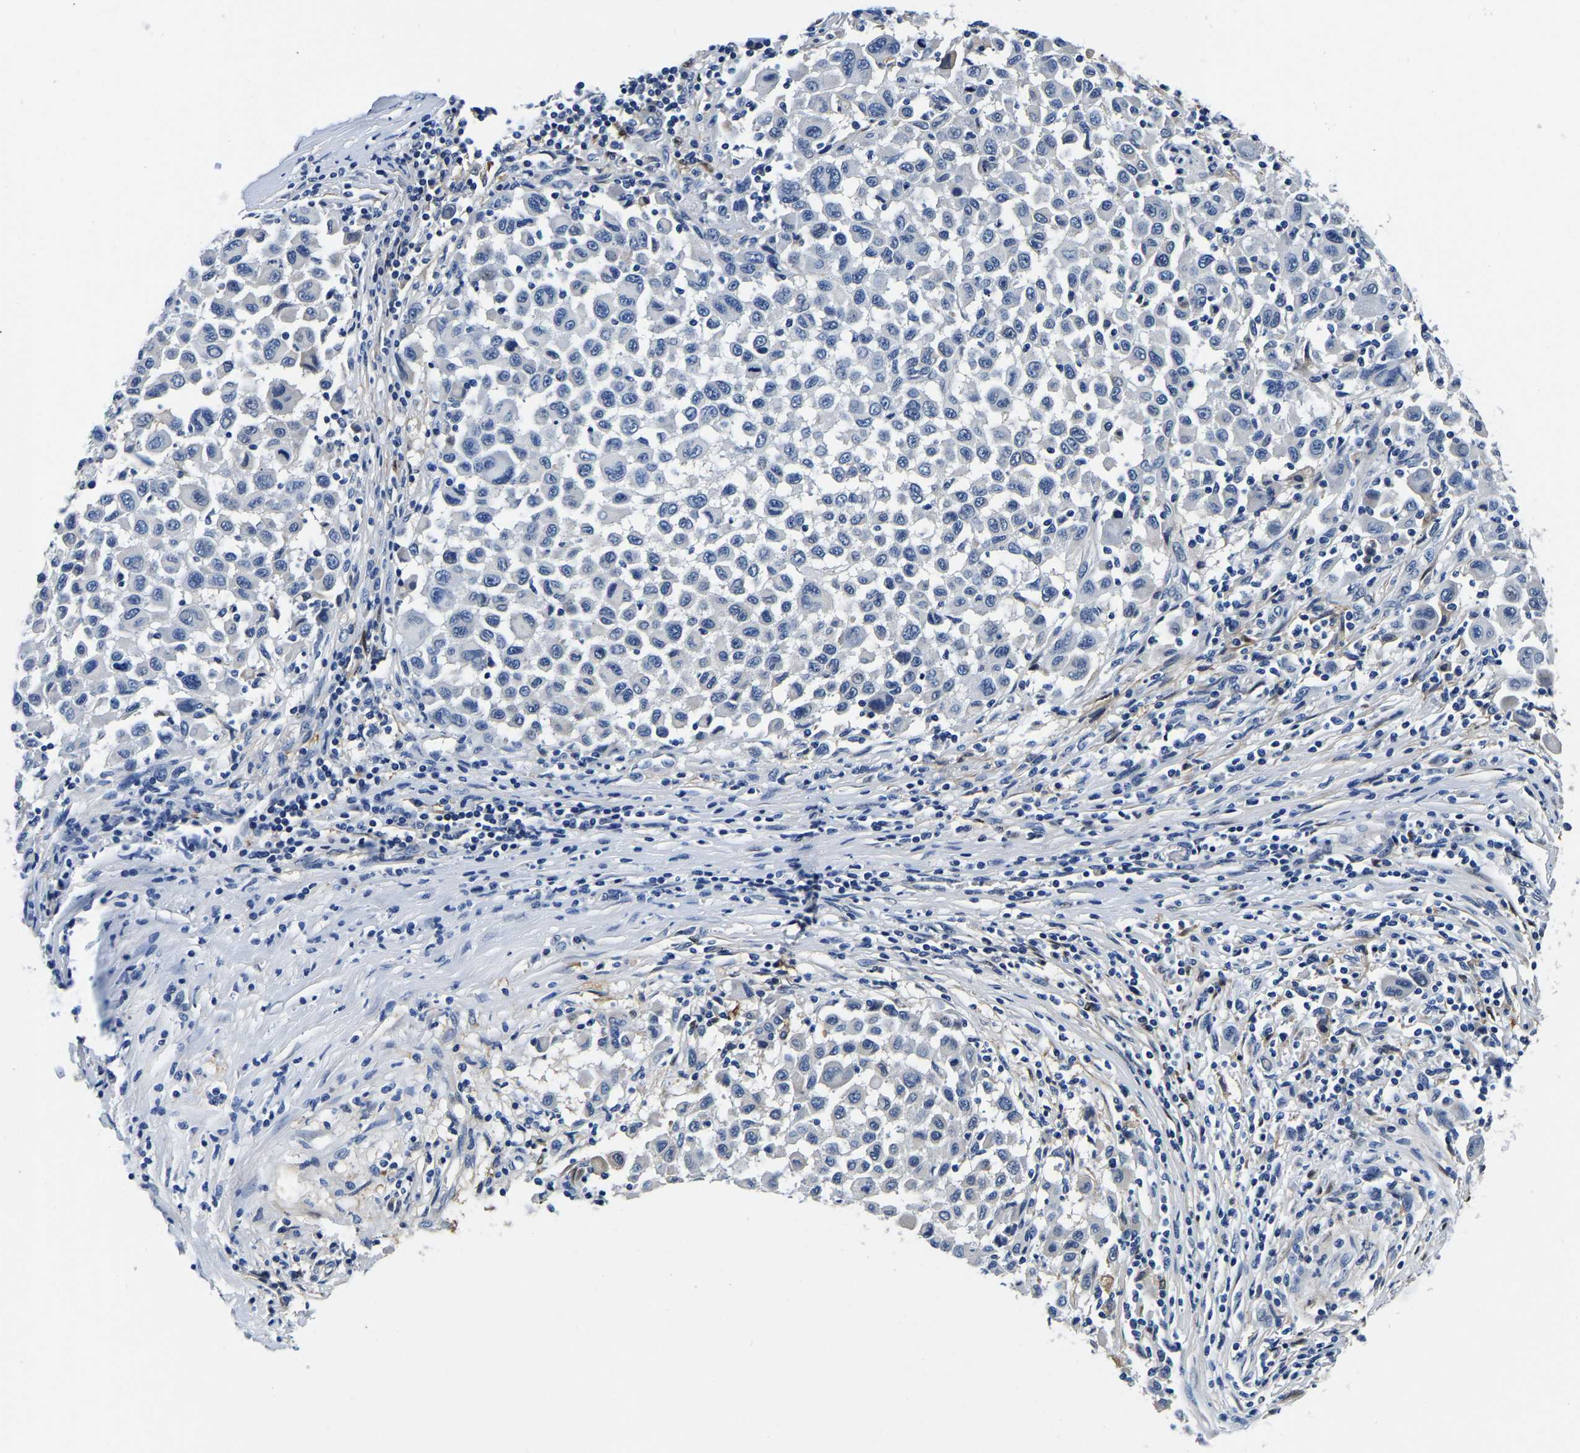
{"staining": {"intensity": "negative", "quantity": "none", "location": "none"}, "tissue": "melanoma", "cell_type": "Tumor cells", "image_type": "cancer", "snomed": [{"axis": "morphology", "description": "Malignant melanoma, Metastatic site"}, {"axis": "topography", "description": "Lymph node"}], "caption": "Malignant melanoma (metastatic site) stained for a protein using immunohistochemistry demonstrates no positivity tumor cells.", "gene": "ACO1", "patient": {"sex": "male", "age": 61}}